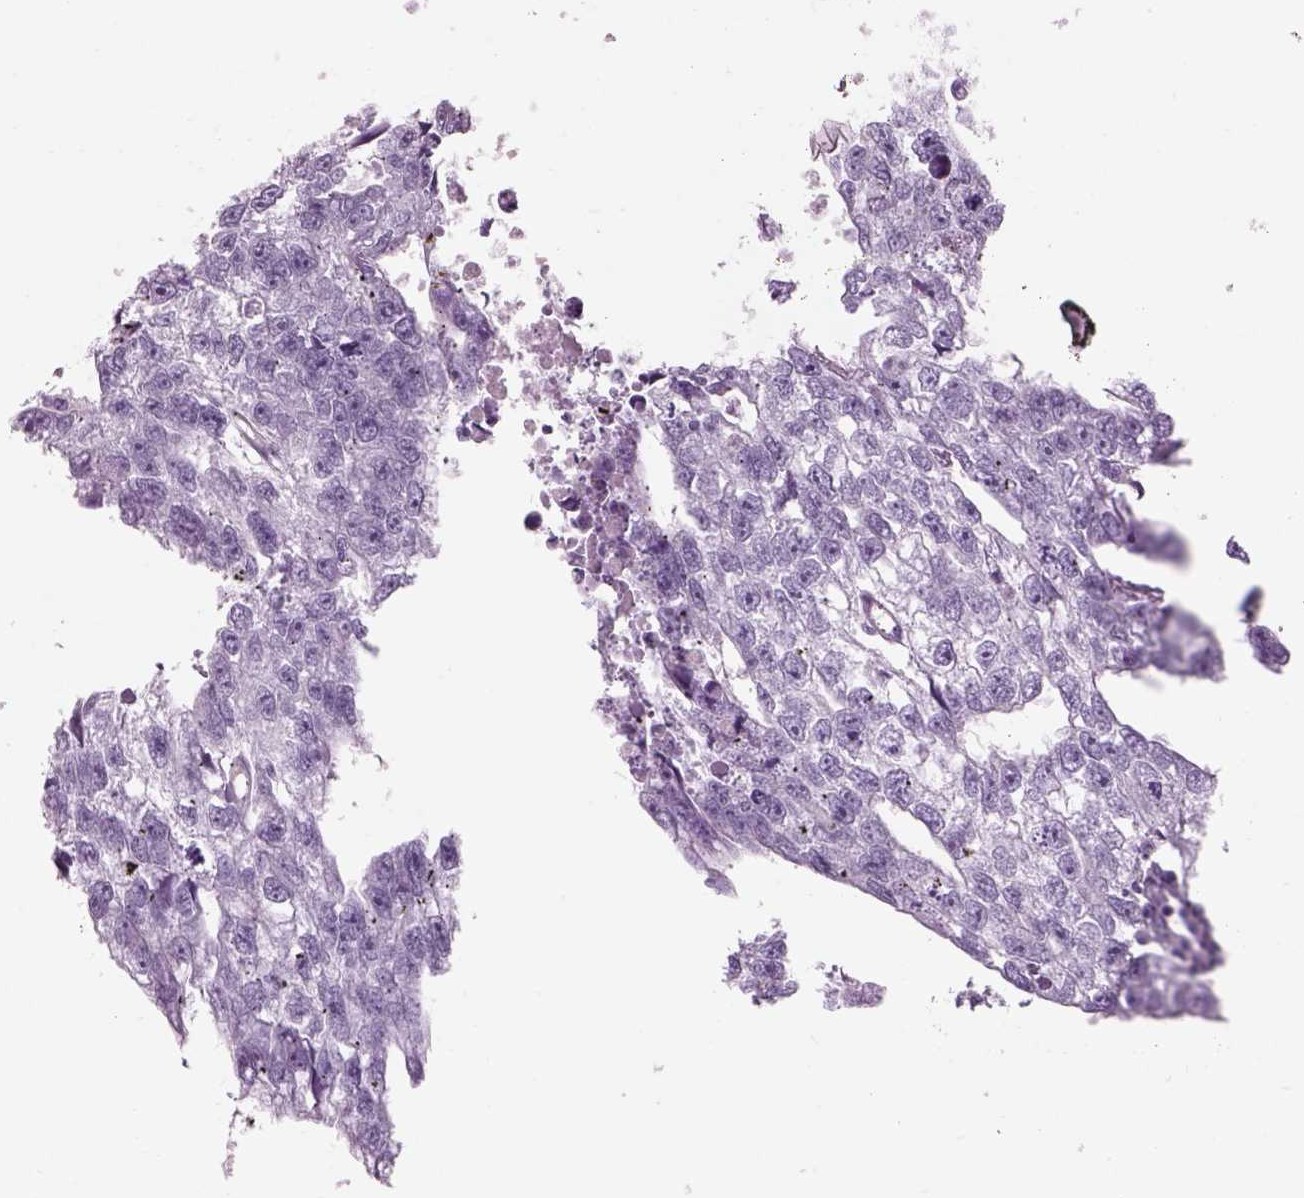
{"staining": {"intensity": "negative", "quantity": "none", "location": "none"}, "tissue": "testis cancer", "cell_type": "Tumor cells", "image_type": "cancer", "snomed": [{"axis": "morphology", "description": "Carcinoma, Embryonal, NOS"}, {"axis": "morphology", "description": "Teratoma, malignant, NOS"}, {"axis": "topography", "description": "Testis"}], "caption": "A high-resolution micrograph shows immunohistochemistry staining of testis cancer, which demonstrates no significant positivity in tumor cells.", "gene": "GAS2L2", "patient": {"sex": "male", "age": 44}}